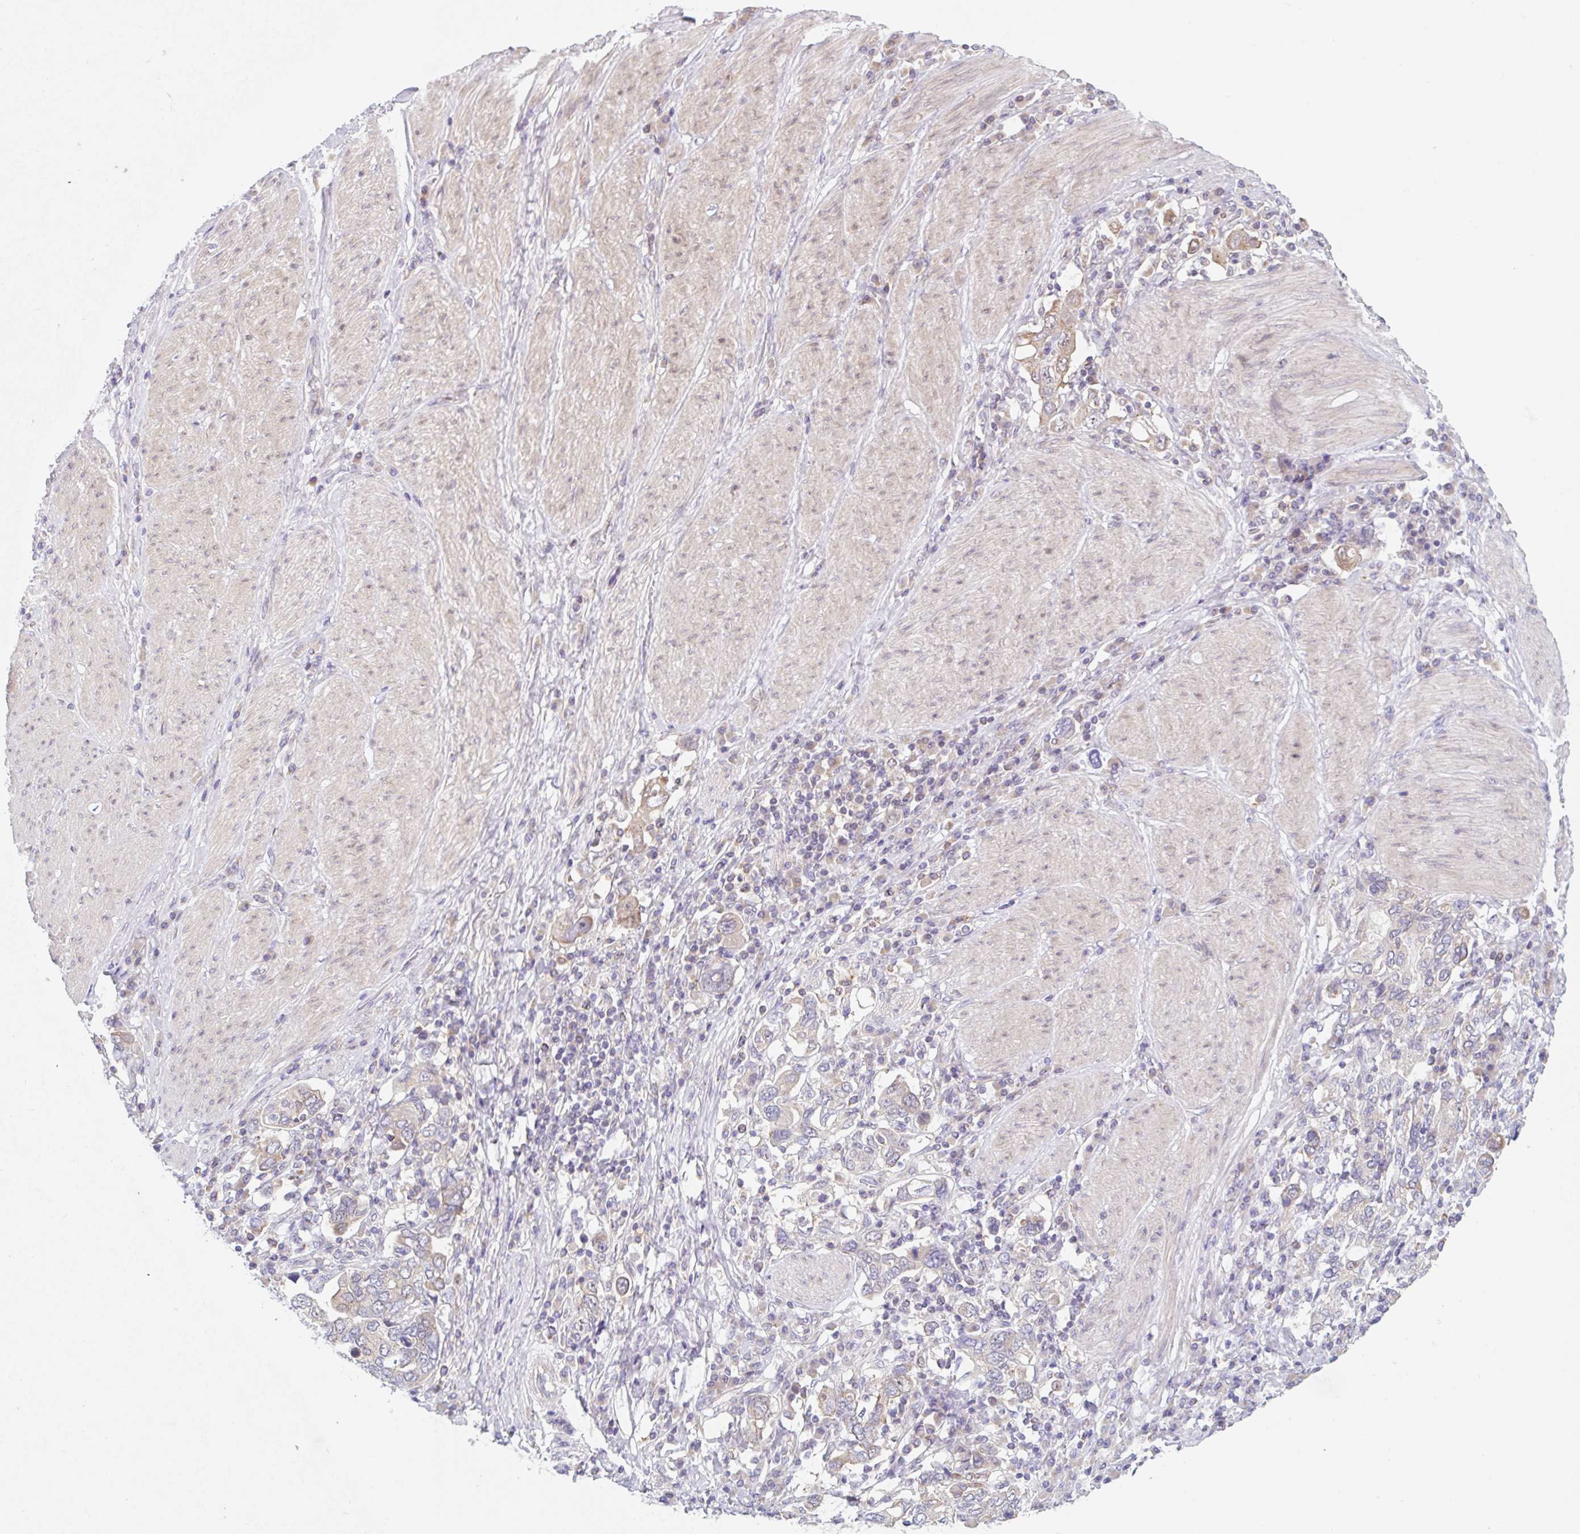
{"staining": {"intensity": "weak", "quantity": "<25%", "location": "cytoplasmic/membranous"}, "tissue": "stomach cancer", "cell_type": "Tumor cells", "image_type": "cancer", "snomed": [{"axis": "morphology", "description": "Adenocarcinoma, NOS"}, {"axis": "topography", "description": "Stomach, upper"}, {"axis": "topography", "description": "Stomach"}], "caption": "Immunohistochemistry (IHC) of human stomach cancer exhibits no expression in tumor cells.", "gene": "TBPL2", "patient": {"sex": "male", "age": 62}}